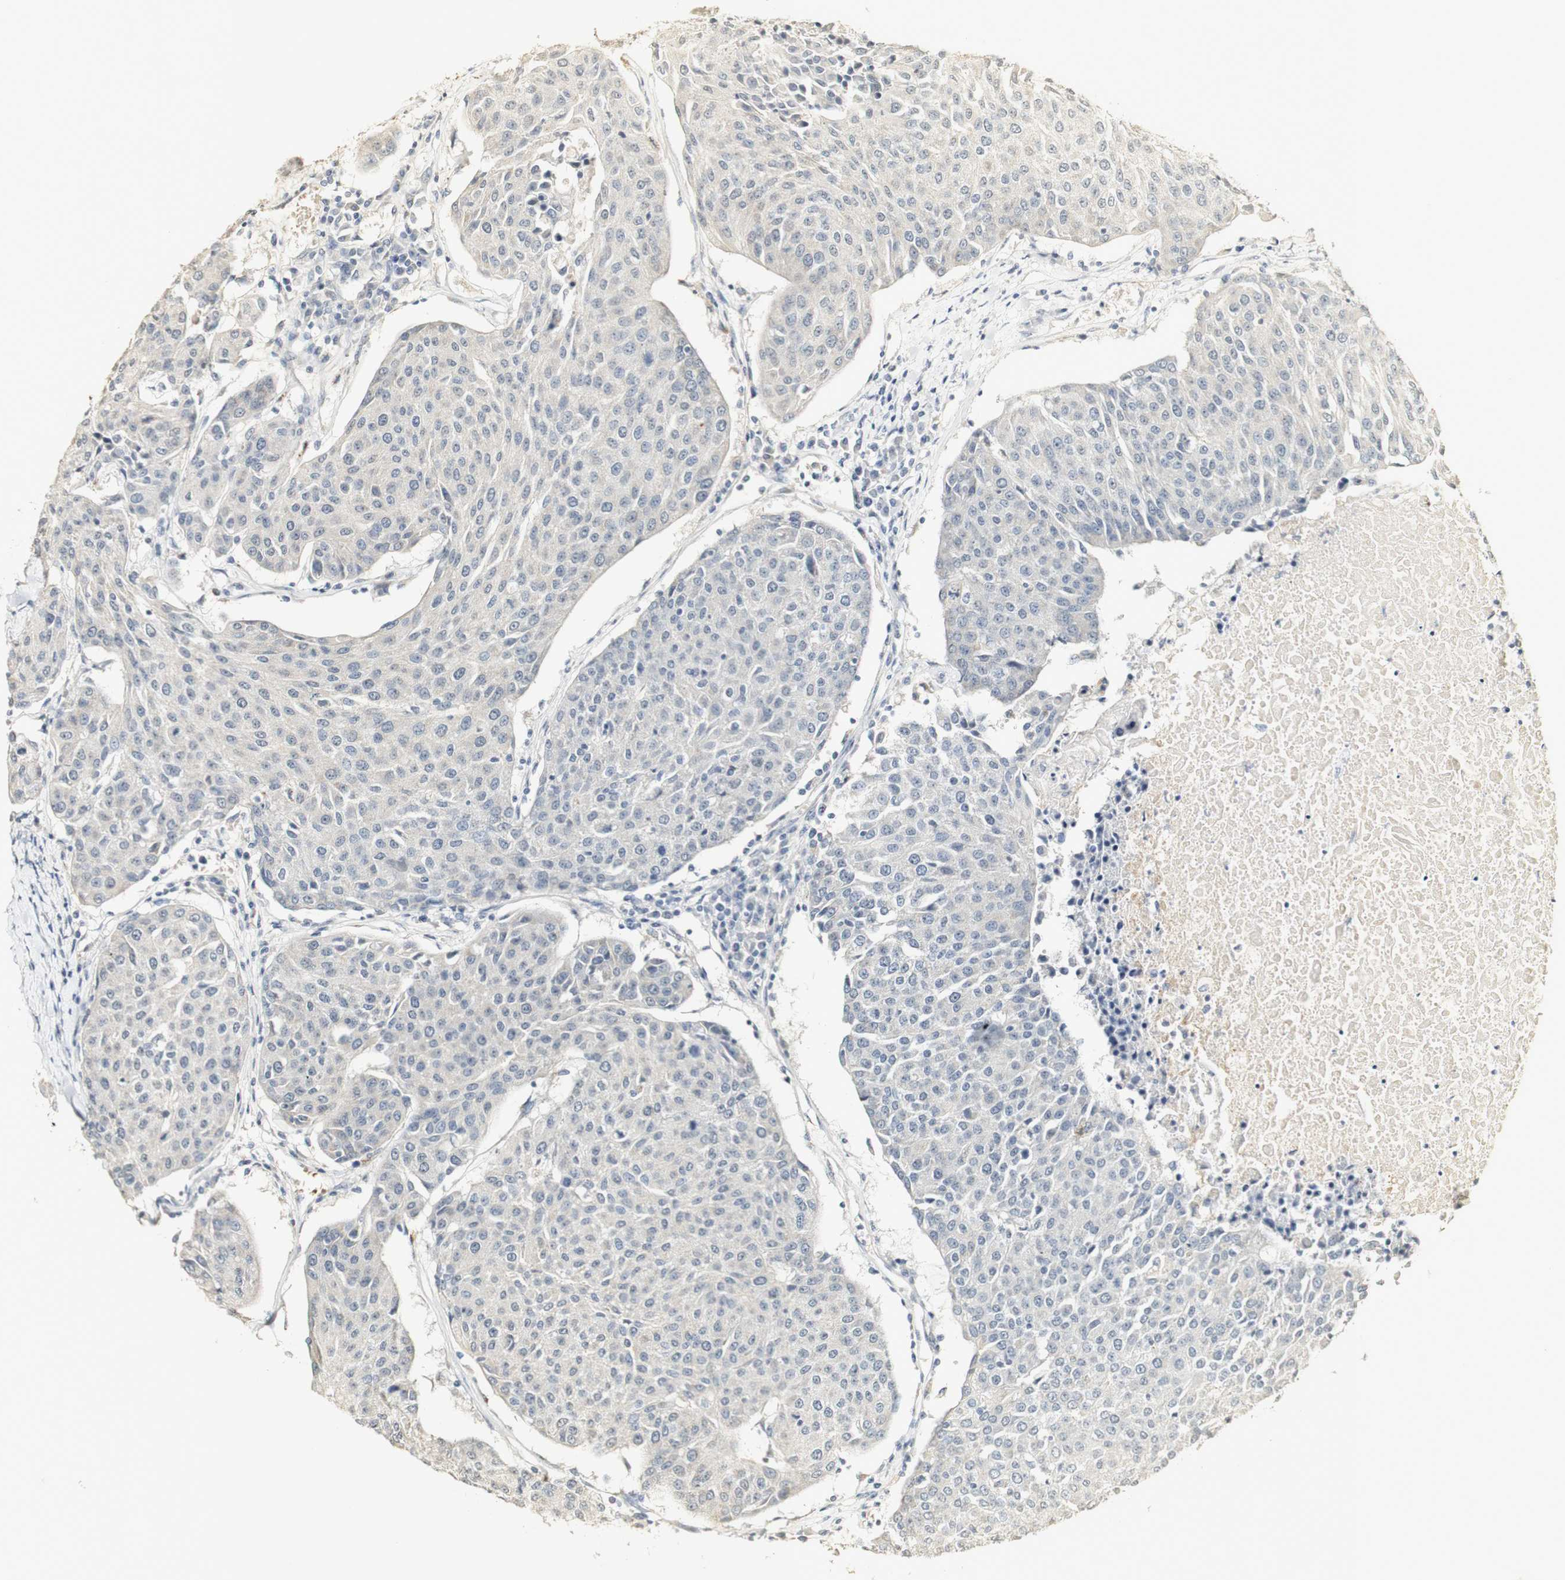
{"staining": {"intensity": "negative", "quantity": "none", "location": "none"}, "tissue": "urothelial cancer", "cell_type": "Tumor cells", "image_type": "cancer", "snomed": [{"axis": "morphology", "description": "Urothelial carcinoma, High grade"}, {"axis": "topography", "description": "Urinary bladder"}], "caption": "Immunohistochemistry image of high-grade urothelial carcinoma stained for a protein (brown), which shows no staining in tumor cells.", "gene": "SYT7", "patient": {"sex": "female", "age": 85}}